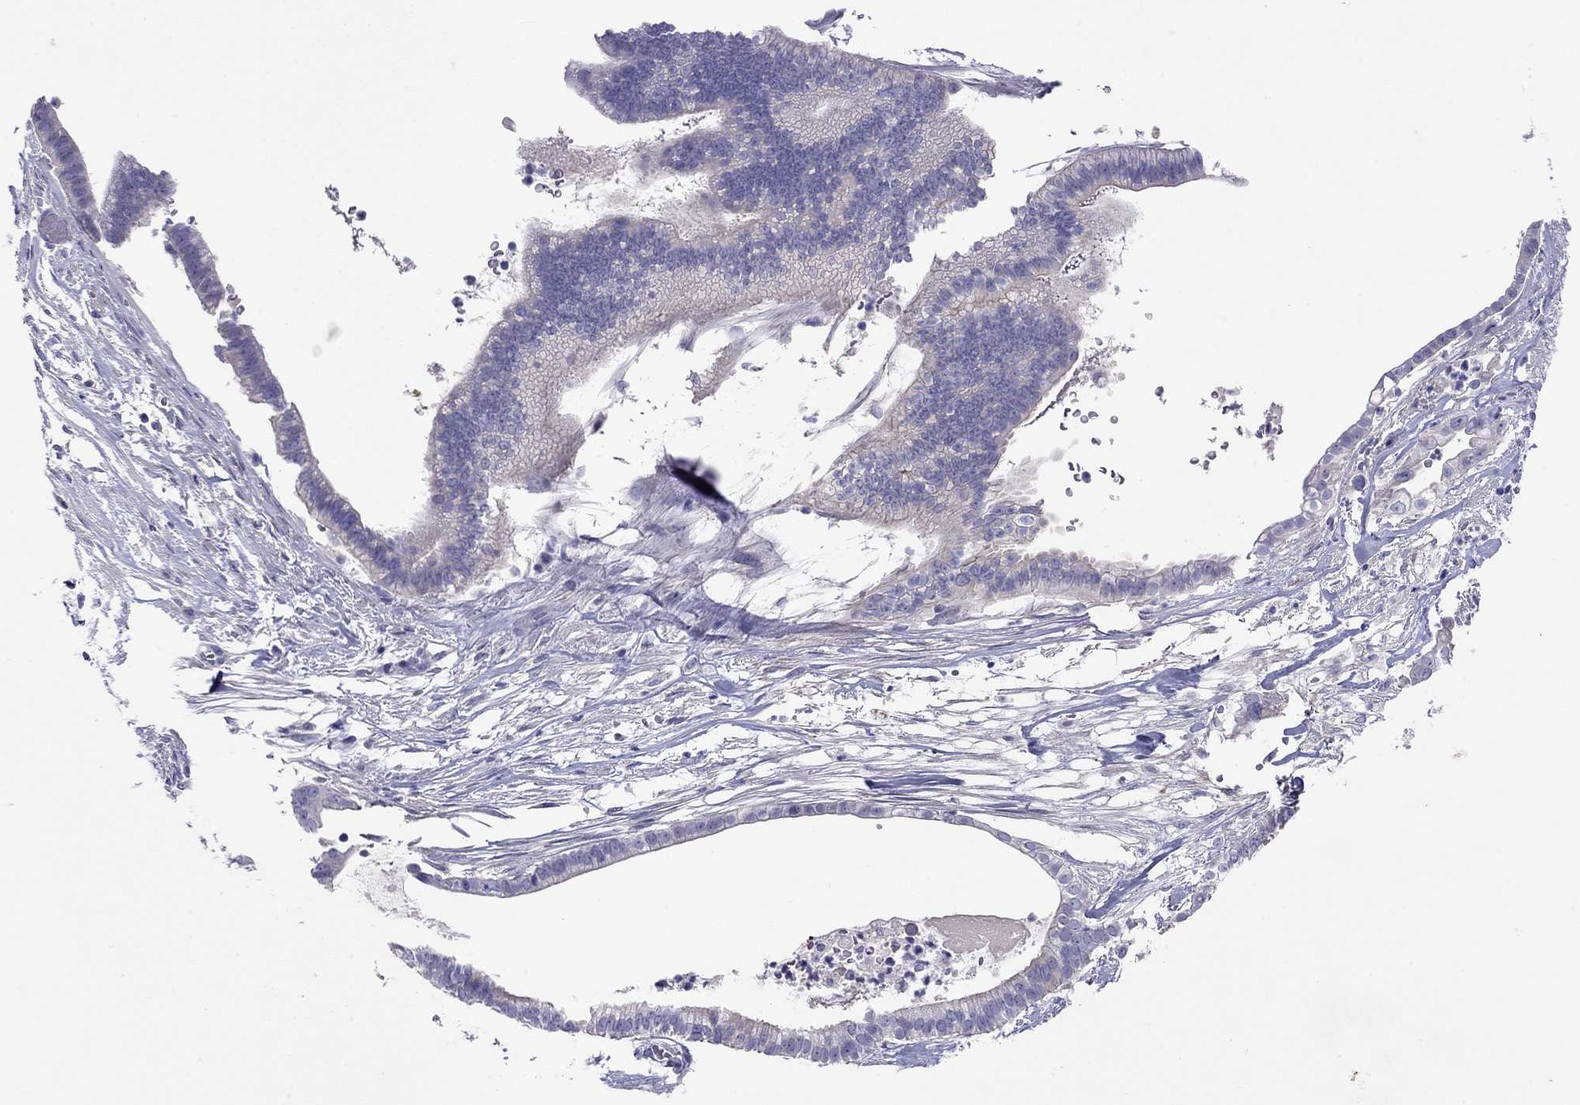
{"staining": {"intensity": "negative", "quantity": "none", "location": "none"}, "tissue": "pancreatic cancer", "cell_type": "Tumor cells", "image_type": "cancer", "snomed": [{"axis": "morphology", "description": "Adenocarcinoma, NOS"}, {"axis": "topography", "description": "Pancreas"}], "caption": "Tumor cells show no significant protein staining in adenocarcinoma (pancreatic).", "gene": "CAPNS2", "patient": {"sex": "male", "age": 61}}